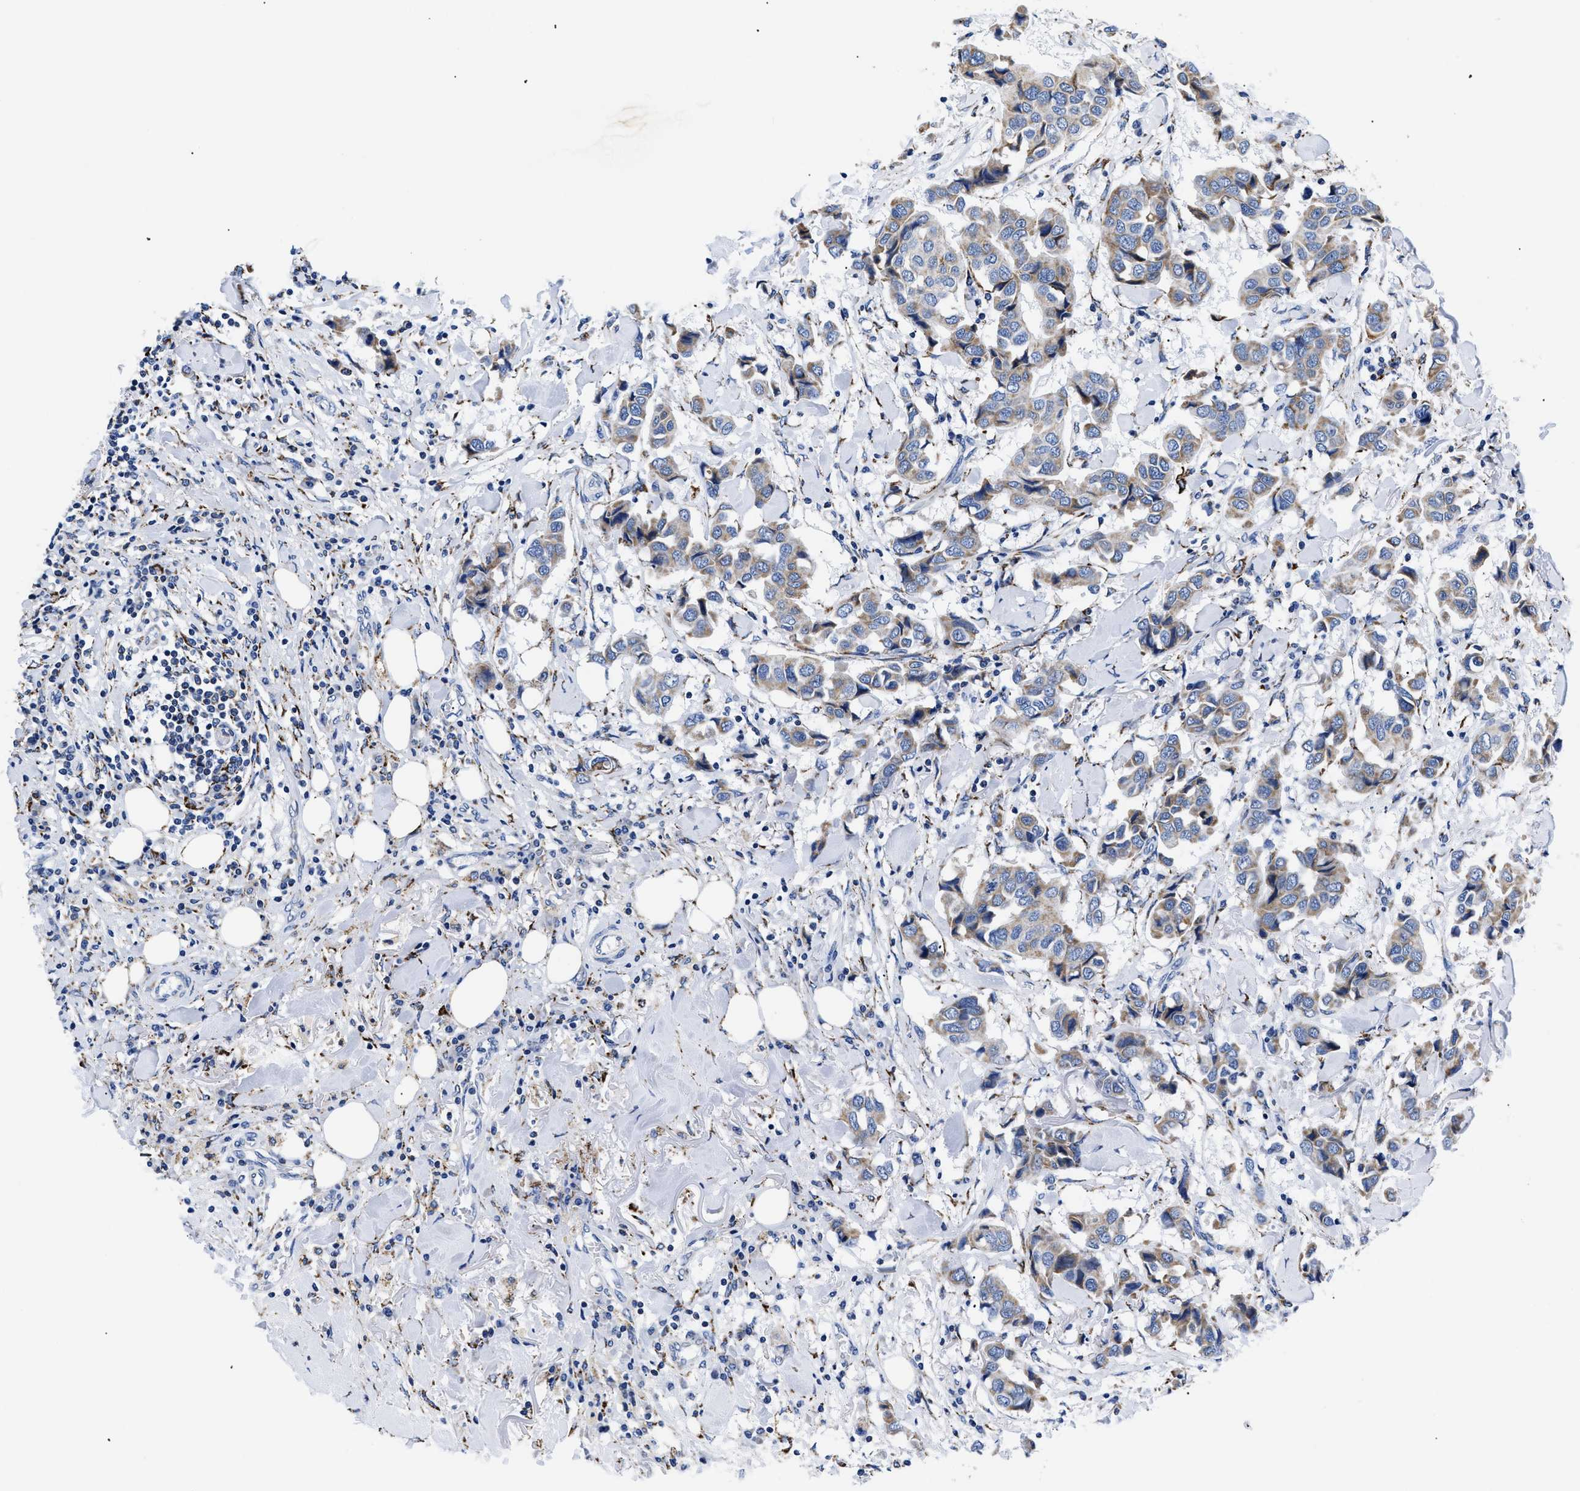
{"staining": {"intensity": "weak", "quantity": "25%-75%", "location": "cytoplasmic/membranous"}, "tissue": "breast cancer", "cell_type": "Tumor cells", "image_type": "cancer", "snomed": [{"axis": "morphology", "description": "Duct carcinoma"}, {"axis": "topography", "description": "Breast"}], "caption": "An image of breast infiltrating ductal carcinoma stained for a protein demonstrates weak cytoplasmic/membranous brown staining in tumor cells.", "gene": "GPR149", "patient": {"sex": "female", "age": 80}}